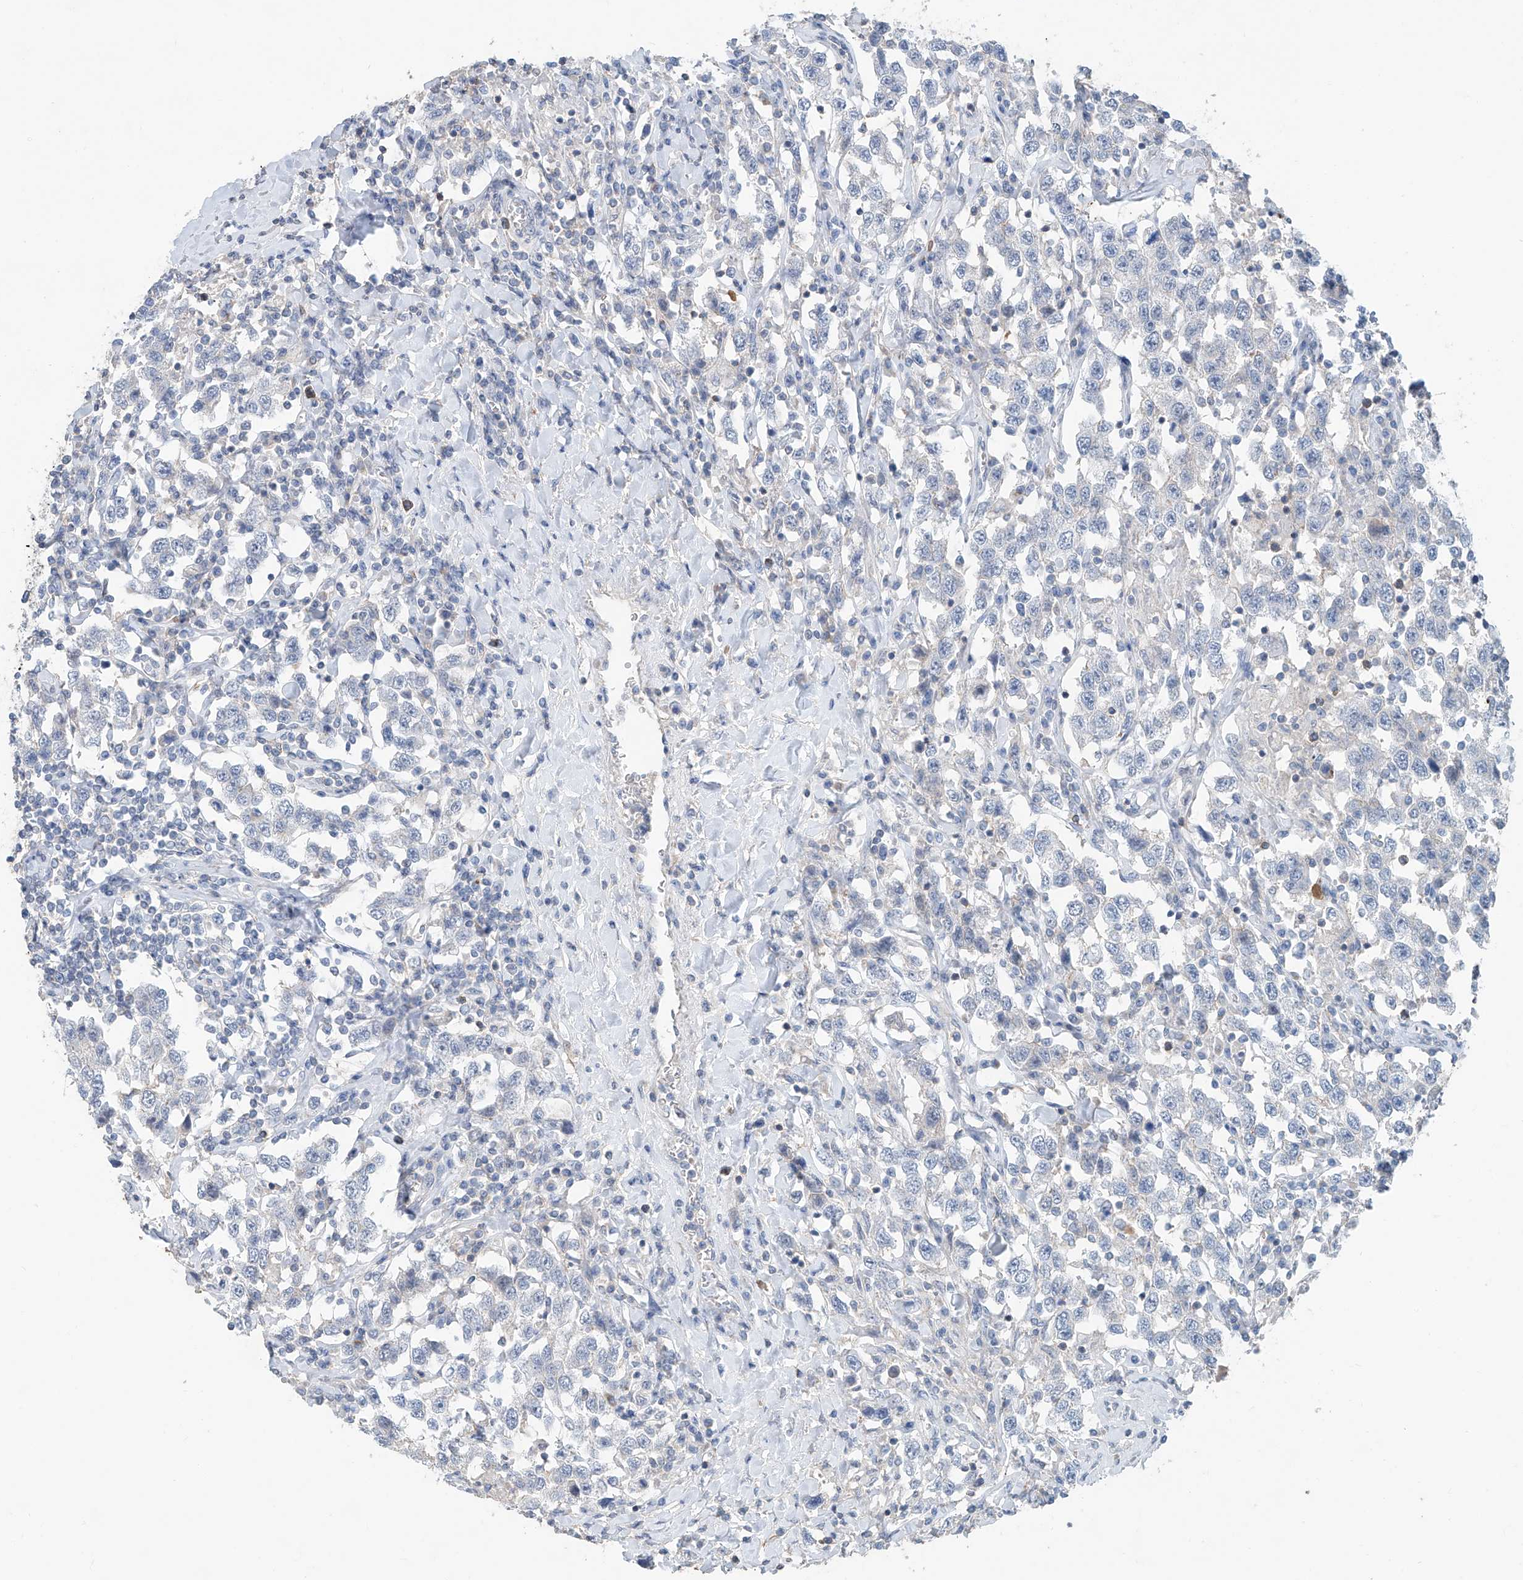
{"staining": {"intensity": "negative", "quantity": "none", "location": "none"}, "tissue": "testis cancer", "cell_type": "Tumor cells", "image_type": "cancer", "snomed": [{"axis": "morphology", "description": "Seminoma, NOS"}, {"axis": "topography", "description": "Testis"}], "caption": "Immunohistochemical staining of human testis cancer reveals no significant expression in tumor cells.", "gene": "ANKRD34A", "patient": {"sex": "male", "age": 41}}